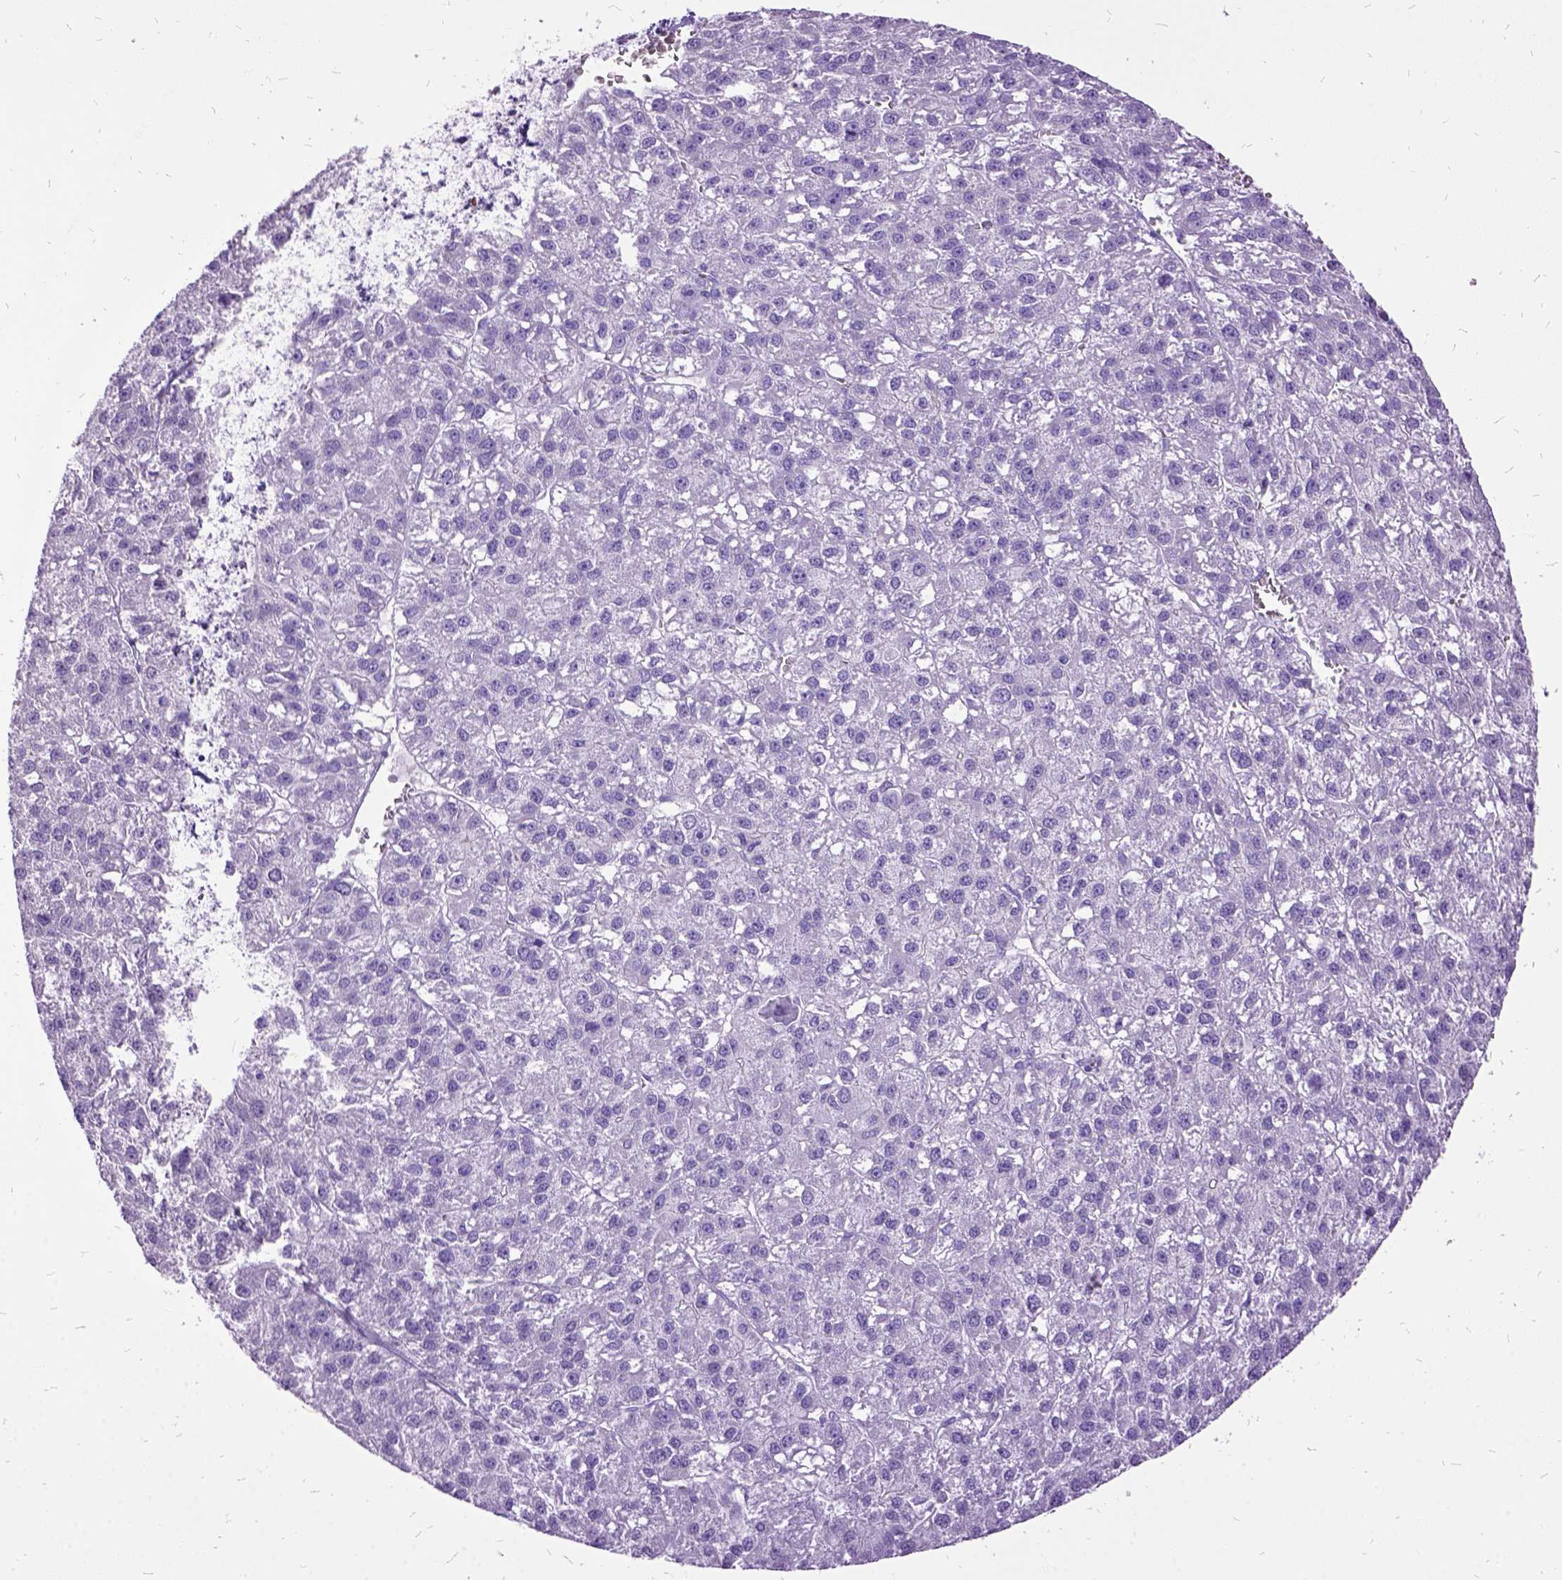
{"staining": {"intensity": "negative", "quantity": "none", "location": "none"}, "tissue": "liver cancer", "cell_type": "Tumor cells", "image_type": "cancer", "snomed": [{"axis": "morphology", "description": "Carcinoma, Hepatocellular, NOS"}, {"axis": "topography", "description": "Liver"}], "caption": "Hepatocellular carcinoma (liver) was stained to show a protein in brown. There is no significant expression in tumor cells. Brightfield microscopy of immunohistochemistry stained with DAB (brown) and hematoxylin (blue), captured at high magnification.", "gene": "MME", "patient": {"sex": "female", "age": 70}}